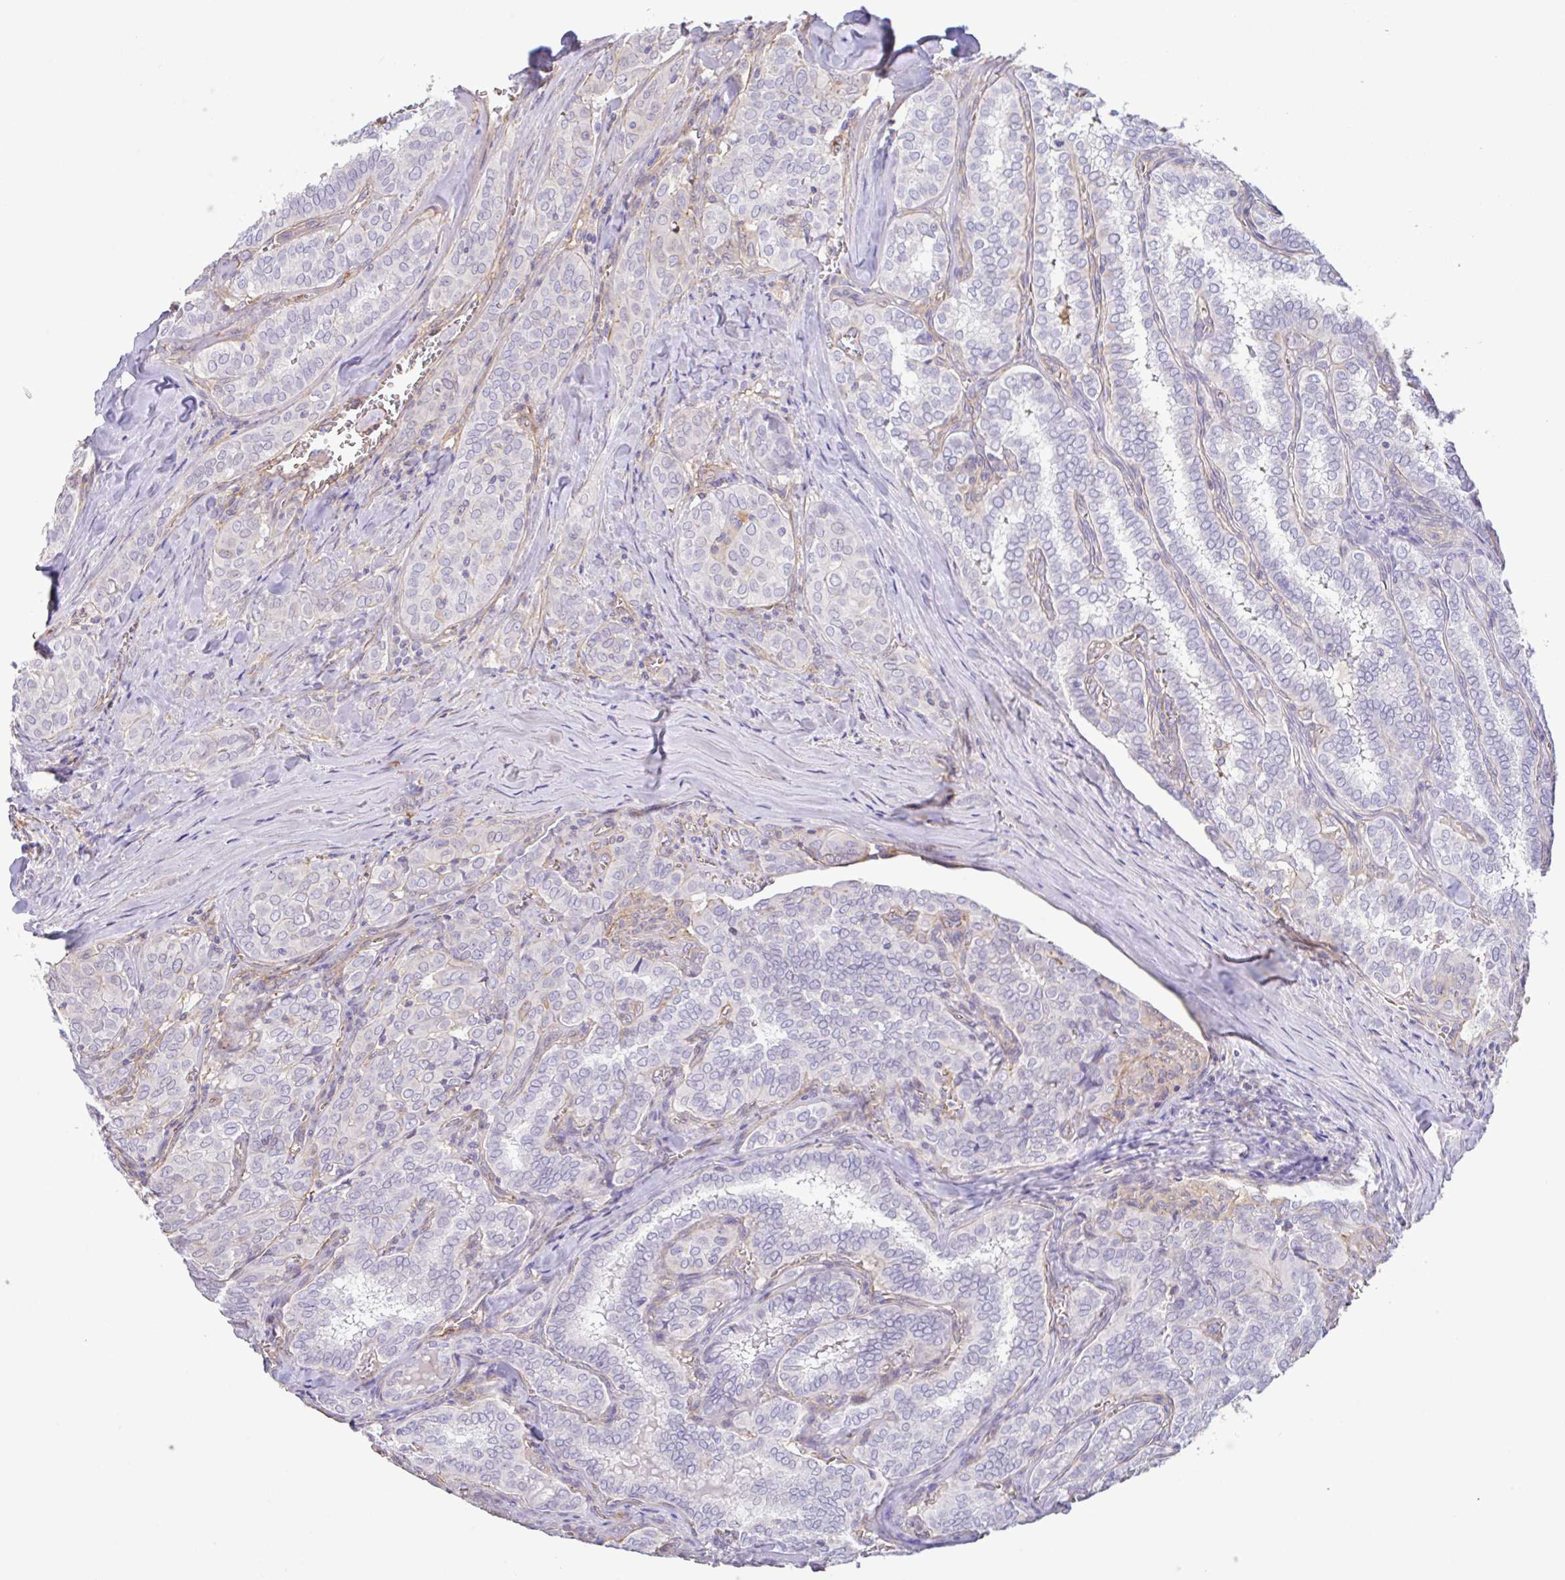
{"staining": {"intensity": "negative", "quantity": "none", "location": "none"}, "tissue": "thyroid cancer", "cell_type": "Tumor cells", "image_type": "cancer", "snomed": [{"axis": "morphology", "description": "Papillary adenocarcinoma, NOS"}, {"axis": "topography", "description": "Thyroid gland"}], "caption": "DAB (3,3'-diaminobenzidine) immunohistochemical staining of human papillary adenocarcinoma (thyroid) shows no significant expression in tumor cells.", "gene": "PLCD4", "patient": {"sex": "female", "age": 30}}